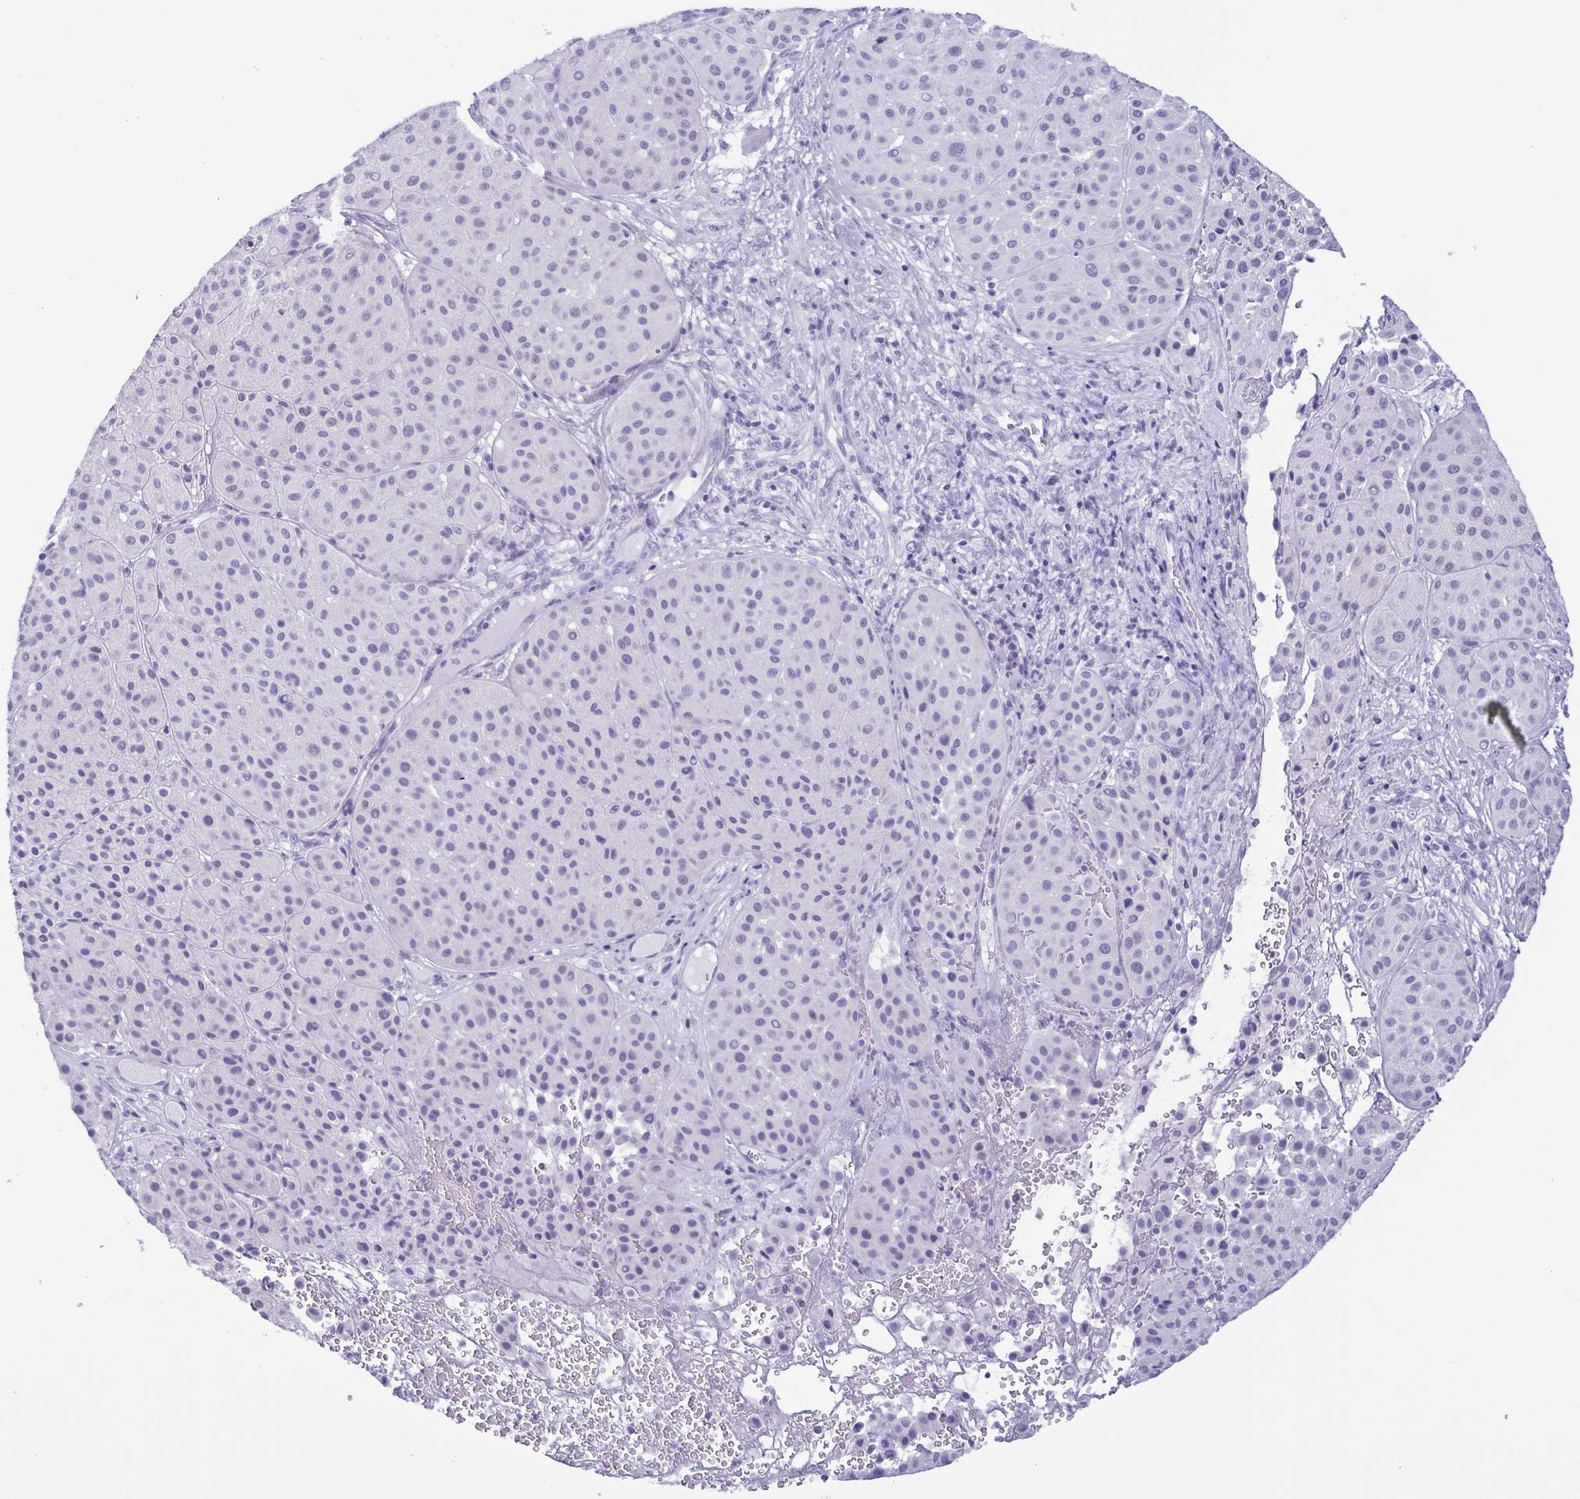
{"staining": {"intensity": "negative", "quantity": "none", "location": "none"}, "tissue": "melanoma", "cell_type": "Tumor cells", "image_type": "cancer", "snomed": [{"axis": "morphology", "description": "Malignant melanoma, Metastatic site"}, {"axis": "topography", "description": "Smooth muscle"}], "caption": "A high-resolution photomicrograph shows immunohistochemistry staining of malignant melanoma (metastatic site), which exhibits no significant positivity in tumor cells.", "gene": "LTF", "patient": {"sex": "male", "age": 41}}